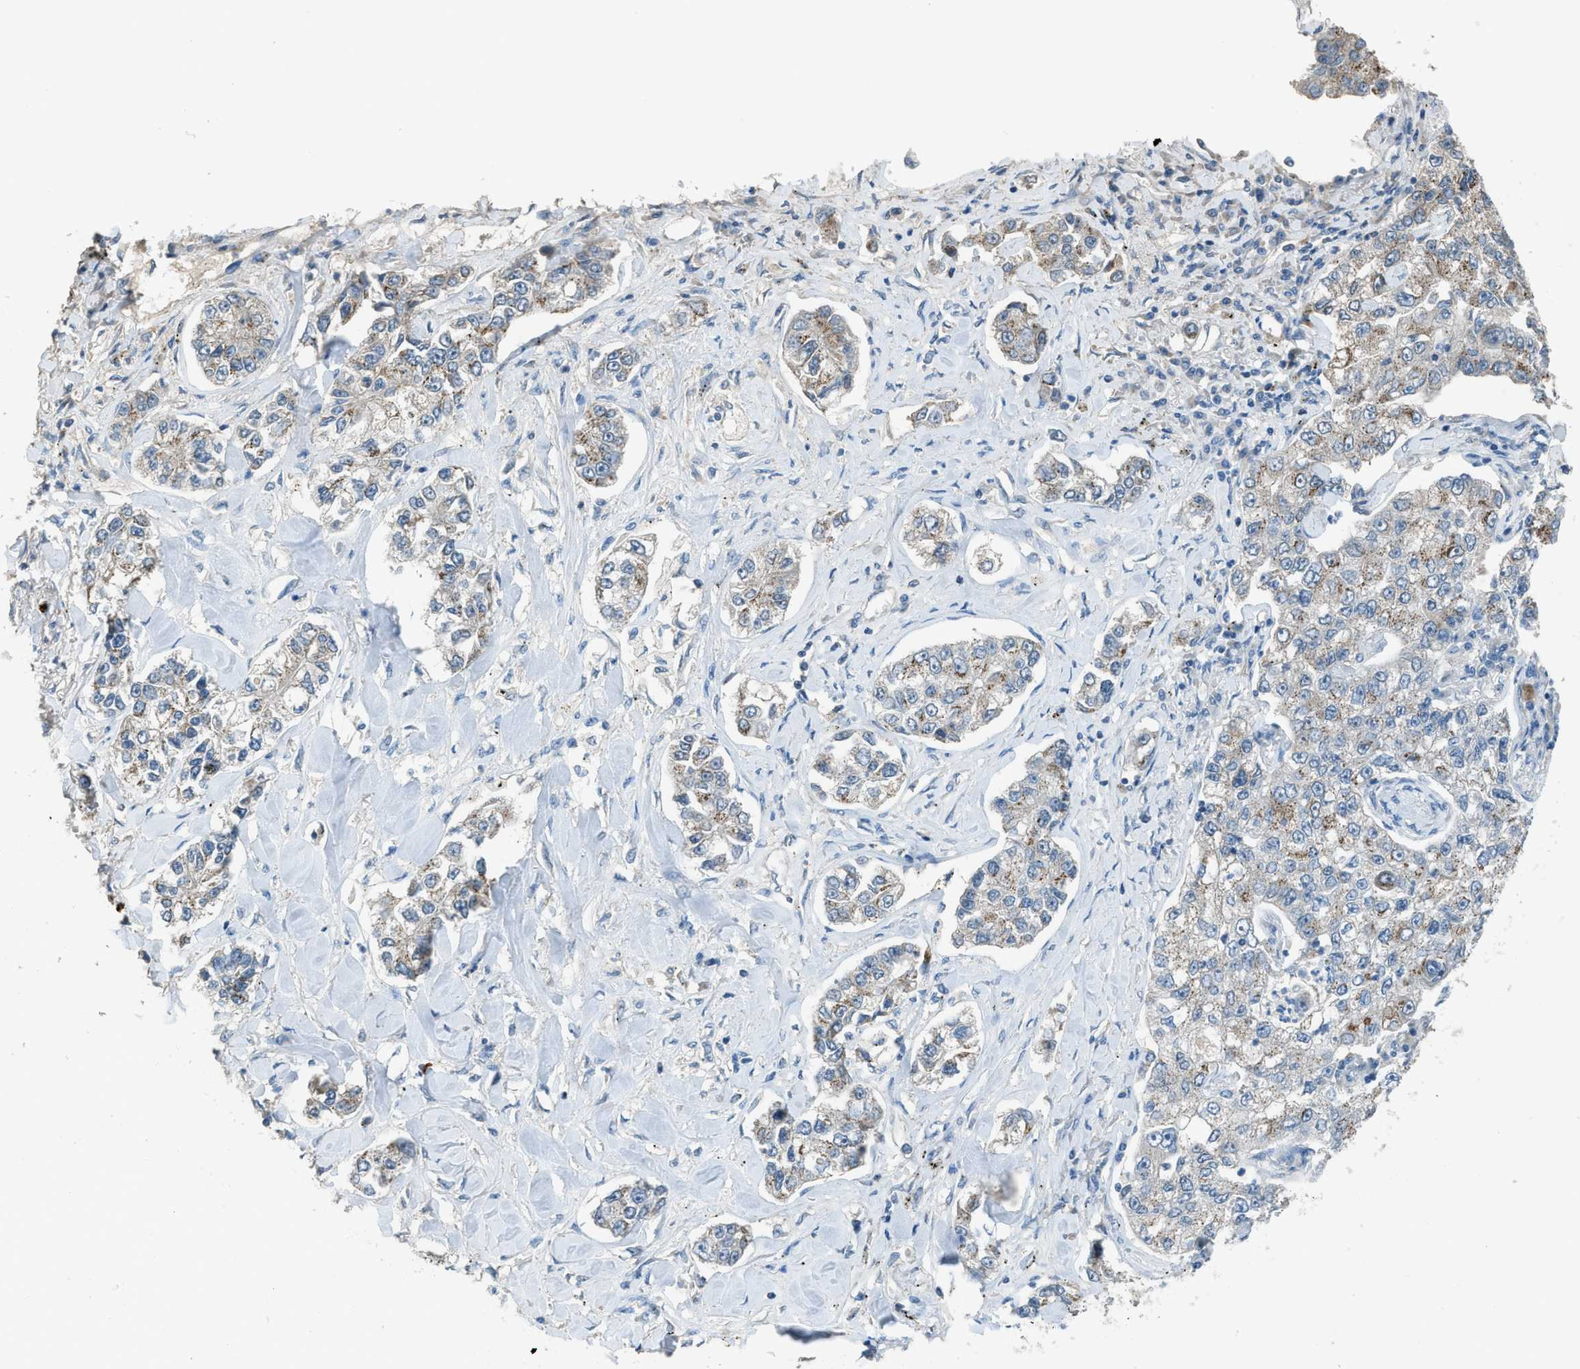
{"staining": {"intensity": "weak", "quantity": ">75%", "location": "cytoplasmic/membranous"}, "tissue": "lung cancer", "cell_type": "Tumor cells", "image_type": "cancer", "snomed": [{"axis": "morphology", "description": "Adenocarcinoma, NOS"}, {"axis": "topography", "description": "Lung"}], "caption": "Adenocarcinoma (lung) stained with a brown dye shows weak cytoplasmic/membranous positive expression in about >75% of tumor cells.", "gene": "TIMD4", "patient": {"sex": "male", "age": 49}}